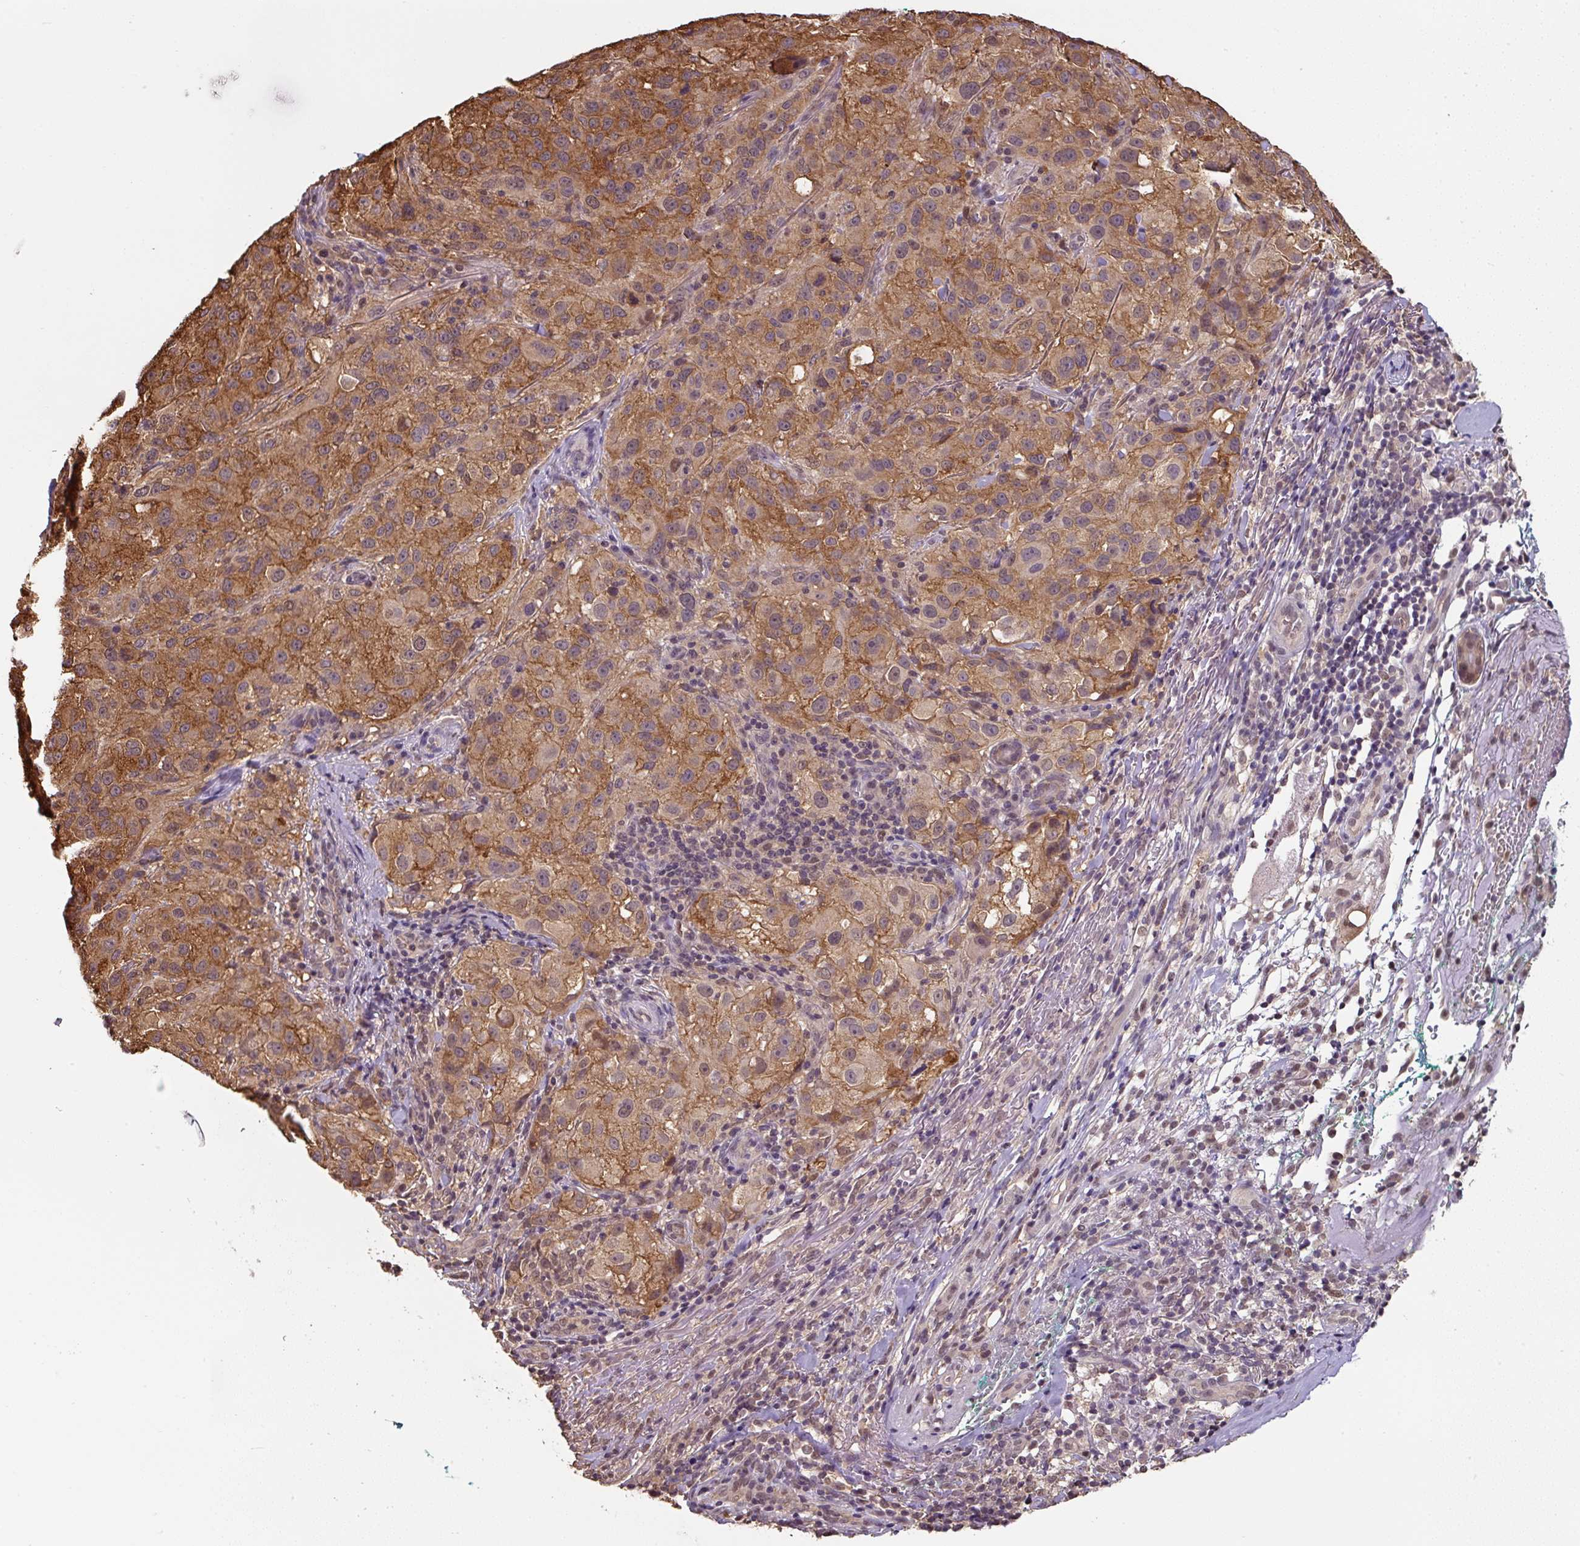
{"staining": {"intensity": "moderate", "quantity": ">75%", "location": "cytoplasmic/membranous"}, "tissue": "melanoma", "cell_type": "Tumor cells", "image_type": "cancer", "snomed": [{"axis": "morphology", "description": "Necrosis, NOS"}, {"axis": "morphology", "description": "Malignant melanoma, NOS"}, {"axis": "topography", "description": "Skin"}], "caption": "Moderate cytoplasmic/membranous positivity for a protein is identified in about >75% of tumor cells of malignant melanoma using IHC.", "gene": "ST13", "patient": {"sex": "female", "age": 87}}